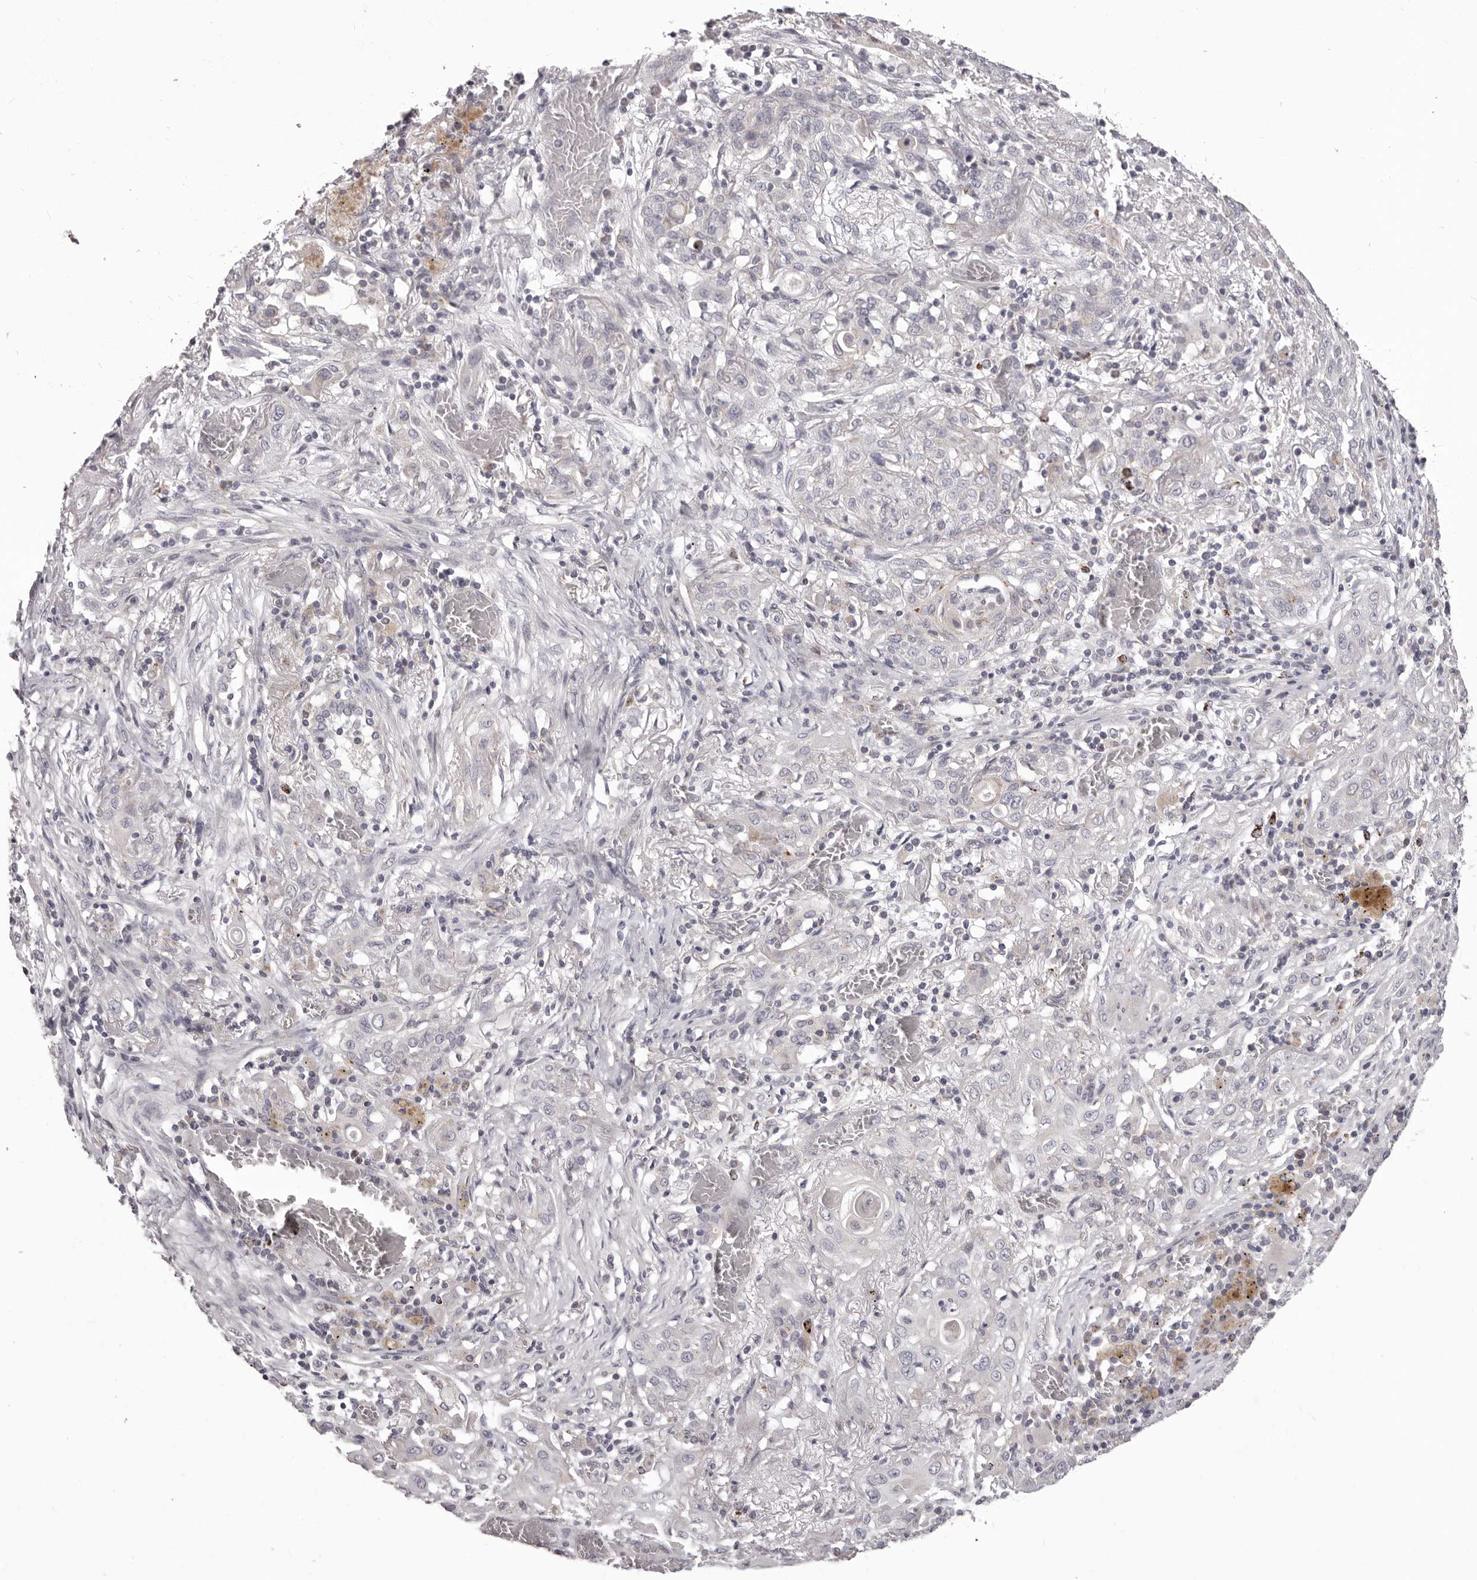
{"staining": {"intensity": "negative", "quantity": "none", "location": "none"}, "tissue": "lung cancer", "cell_type": "Tumor cells", "image_type": "cancer", "snomed": [{"axis": "morphology", "description": "Squamous cell carcinoma, NOS"}, {"axis": "topography", "description": "Lung"}], "caption": "IHC micrograph of lung cancer stained for a protein (brown), which shows no expression in tumor cells.", "gene": "PRMT2", "patient": {"sex": "female", "age": 47}}